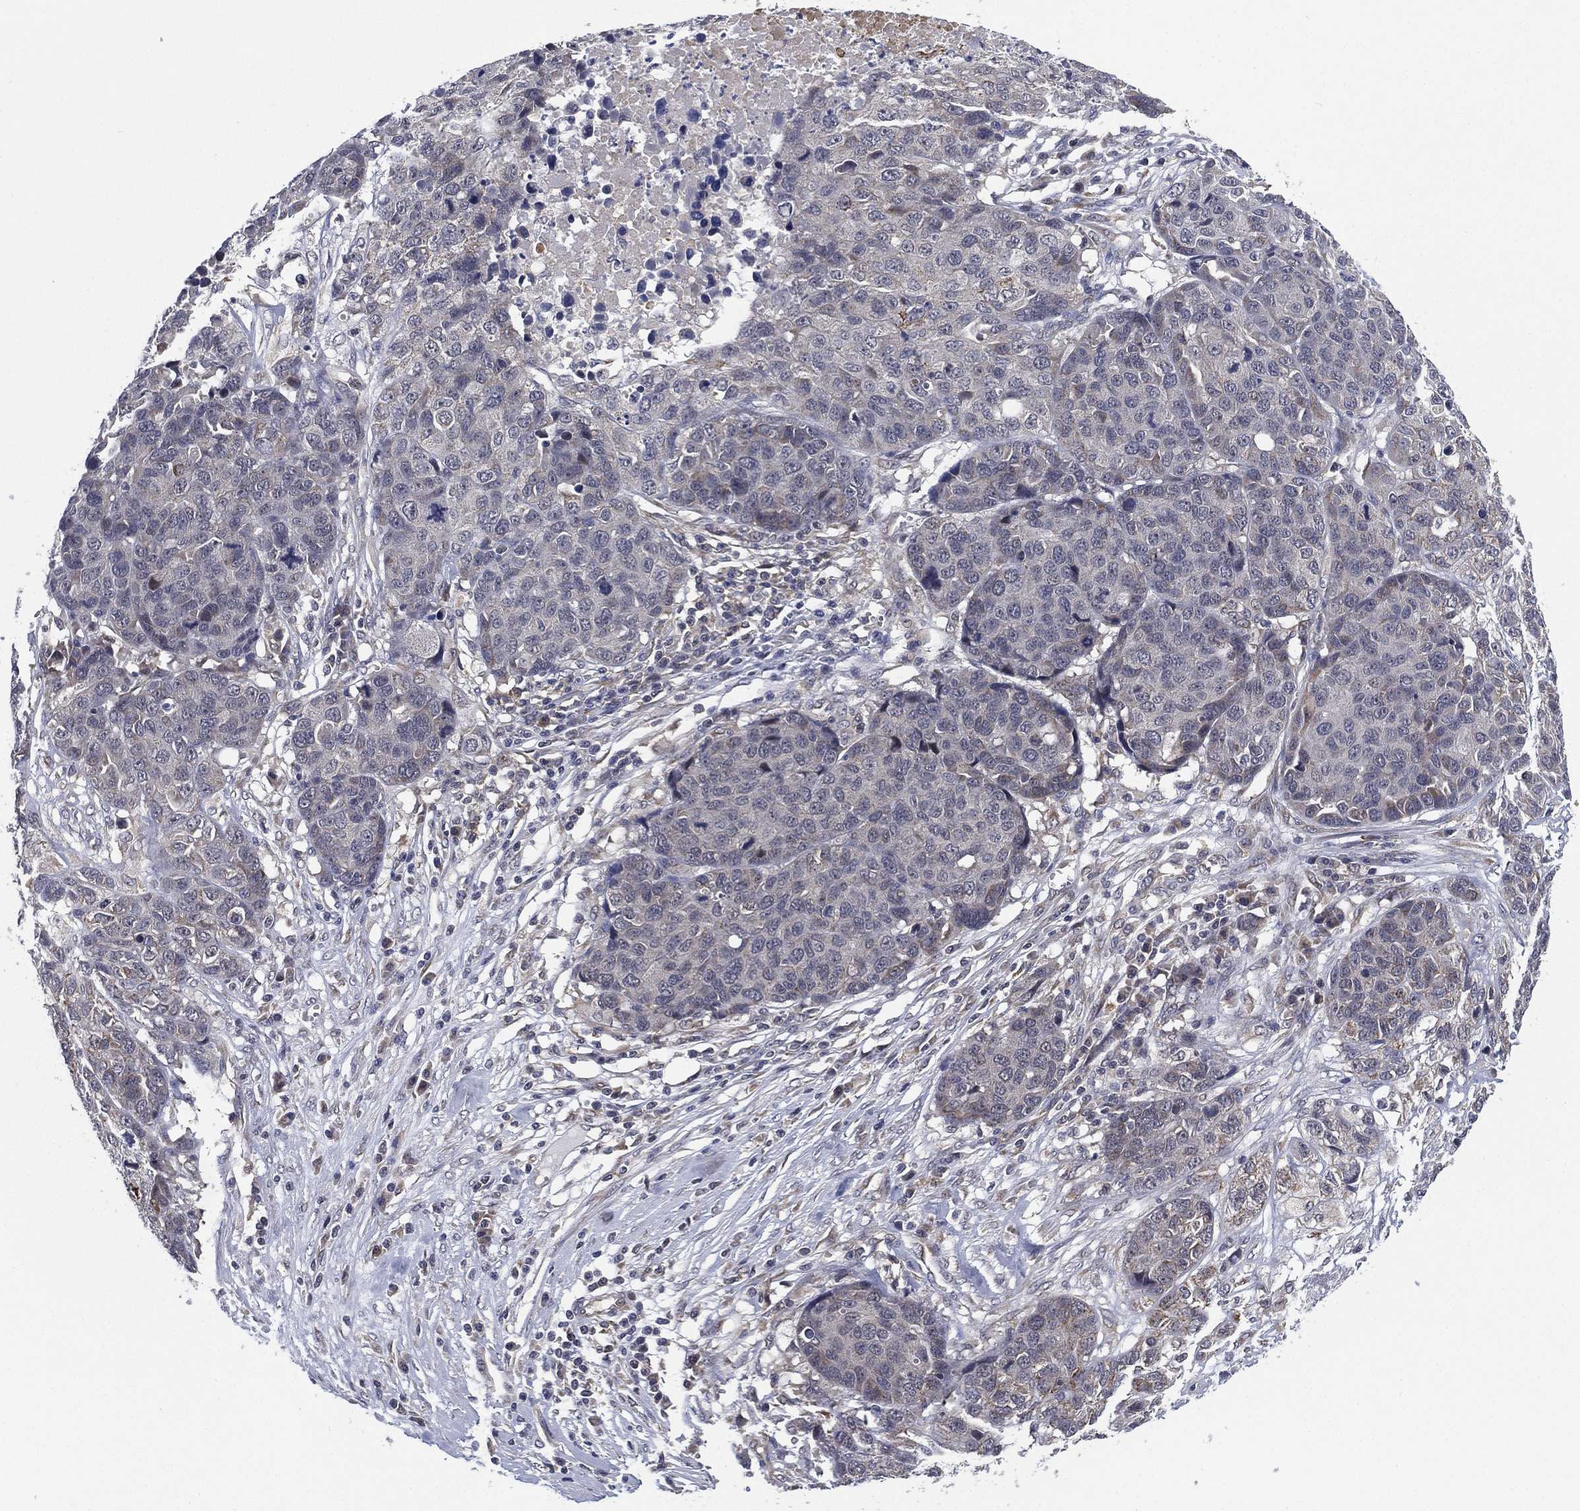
{"staining": {"intensity": "negative", "quantity": "none", "location": "none"}, "tissue": "ovarian cancer", "cell_type": "Tumor cells", "image_type": "cancer", "snomed": [{"axis": "morphology", "description": "Cystadenocarcinoma, serous, NOS"}, {"axis": "topography", "description": "Ovary"}], "caption": "Tumor cells are negative for protein expression in human ovarian cancer.", "gene": "SELENOO", "patient": {"sex": "female", "age": 87}}